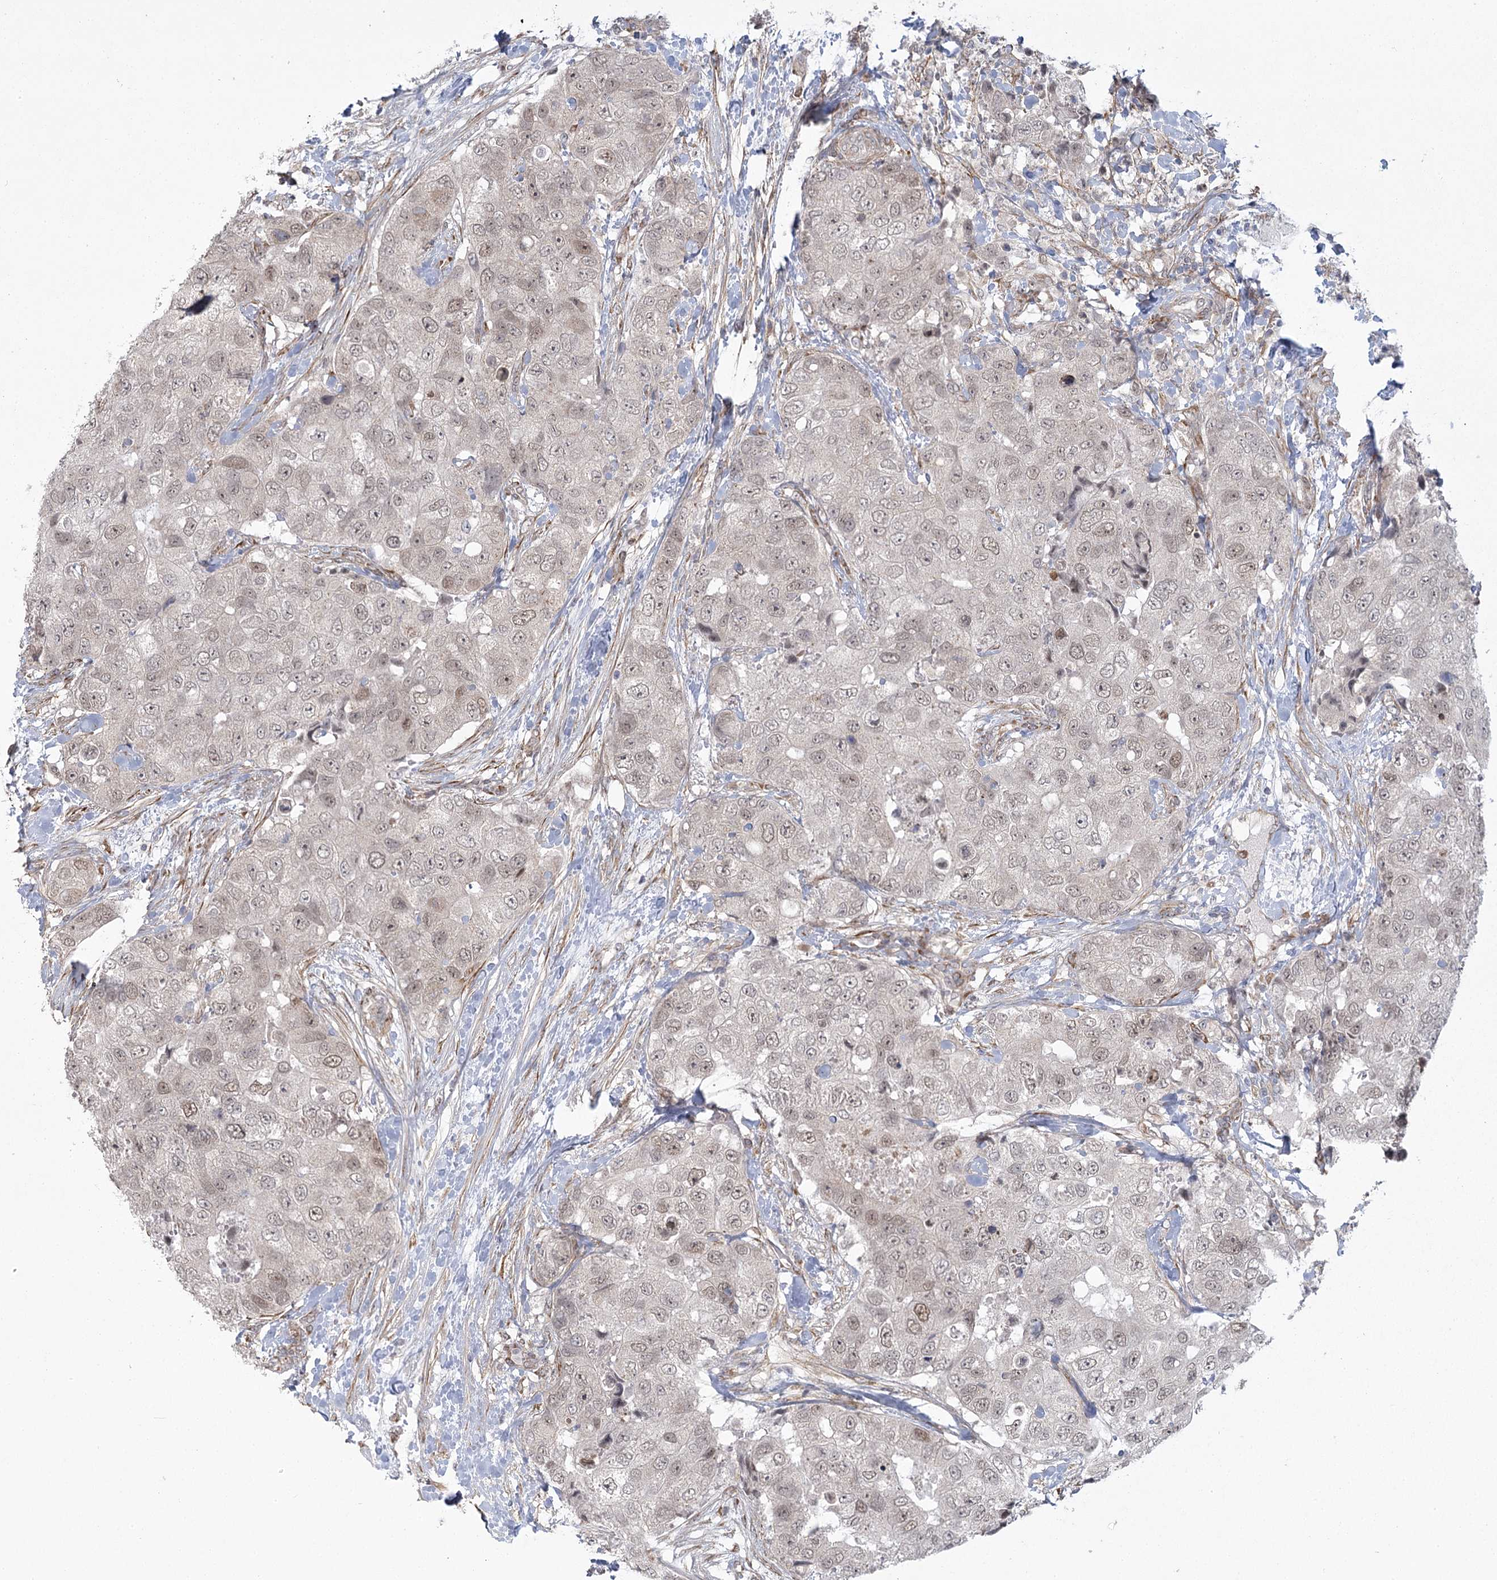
{"staining": {"intensity": "weak", "quantity": "<25%", "location": "nuclear"}, "tissue": "breast cancer", "cell_type": "Tumor cells", "image_type": "cancer", "snomed": [{"axis": "morphology", "description": "Duct carcinoma"}, {"axis": "topography", "description": "Breast"}], "caption": "Breast cancer (invasive ductal carcinoma) was stained to show a protein in brown. There is no significant positivity in tumor cells. (DAB (3,3'-diaminobenzidine) IHC with hematoxylin counter stain).", "gene": "MED28", "patient": {"sex": "female", "age": 62}}